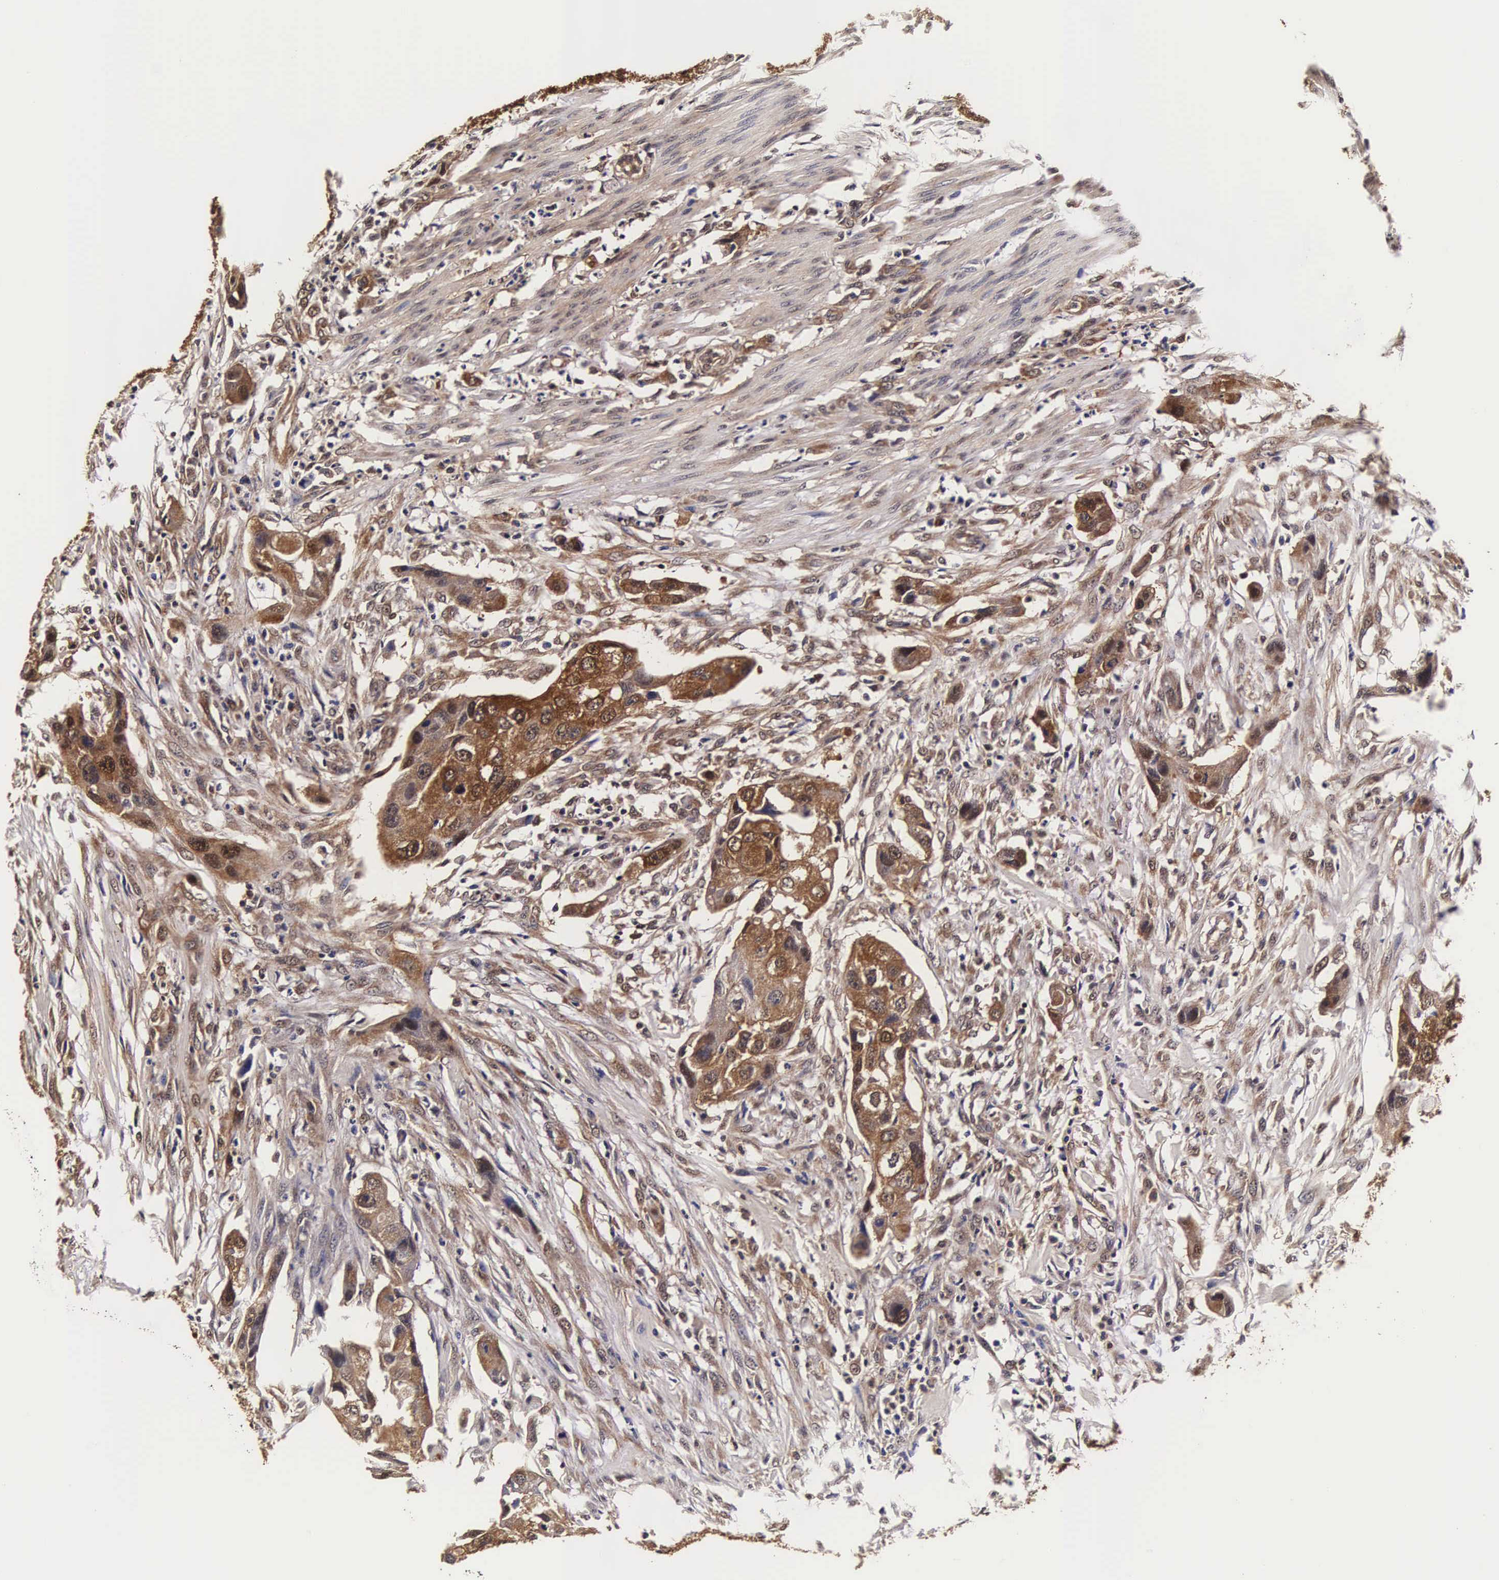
{"staining": {"intensity": "moderate", "quantity": ">75%", "location": "cytoplasmic/membranous,nuclear"}, "tissue": "urothelial cancer", "cell_type": "Tumor cells", "image_type": "cancer", "snomed": [{"axis": "morphology", "description": "Urothelial carcinoma, High grade"}, {"axis": "topography", "description": "Urinary bladder"}], "caption": "IHC (DAB (3,3'-diaminobenzidine)) staining of high-grade urothelial carcinoma reveals moderate cytoplasmic/membranous and nuclear protein staining in approximately >75% of tumor cells.", "gene": "TECPR2", "patient": {"sex": "male", "age": 55}}